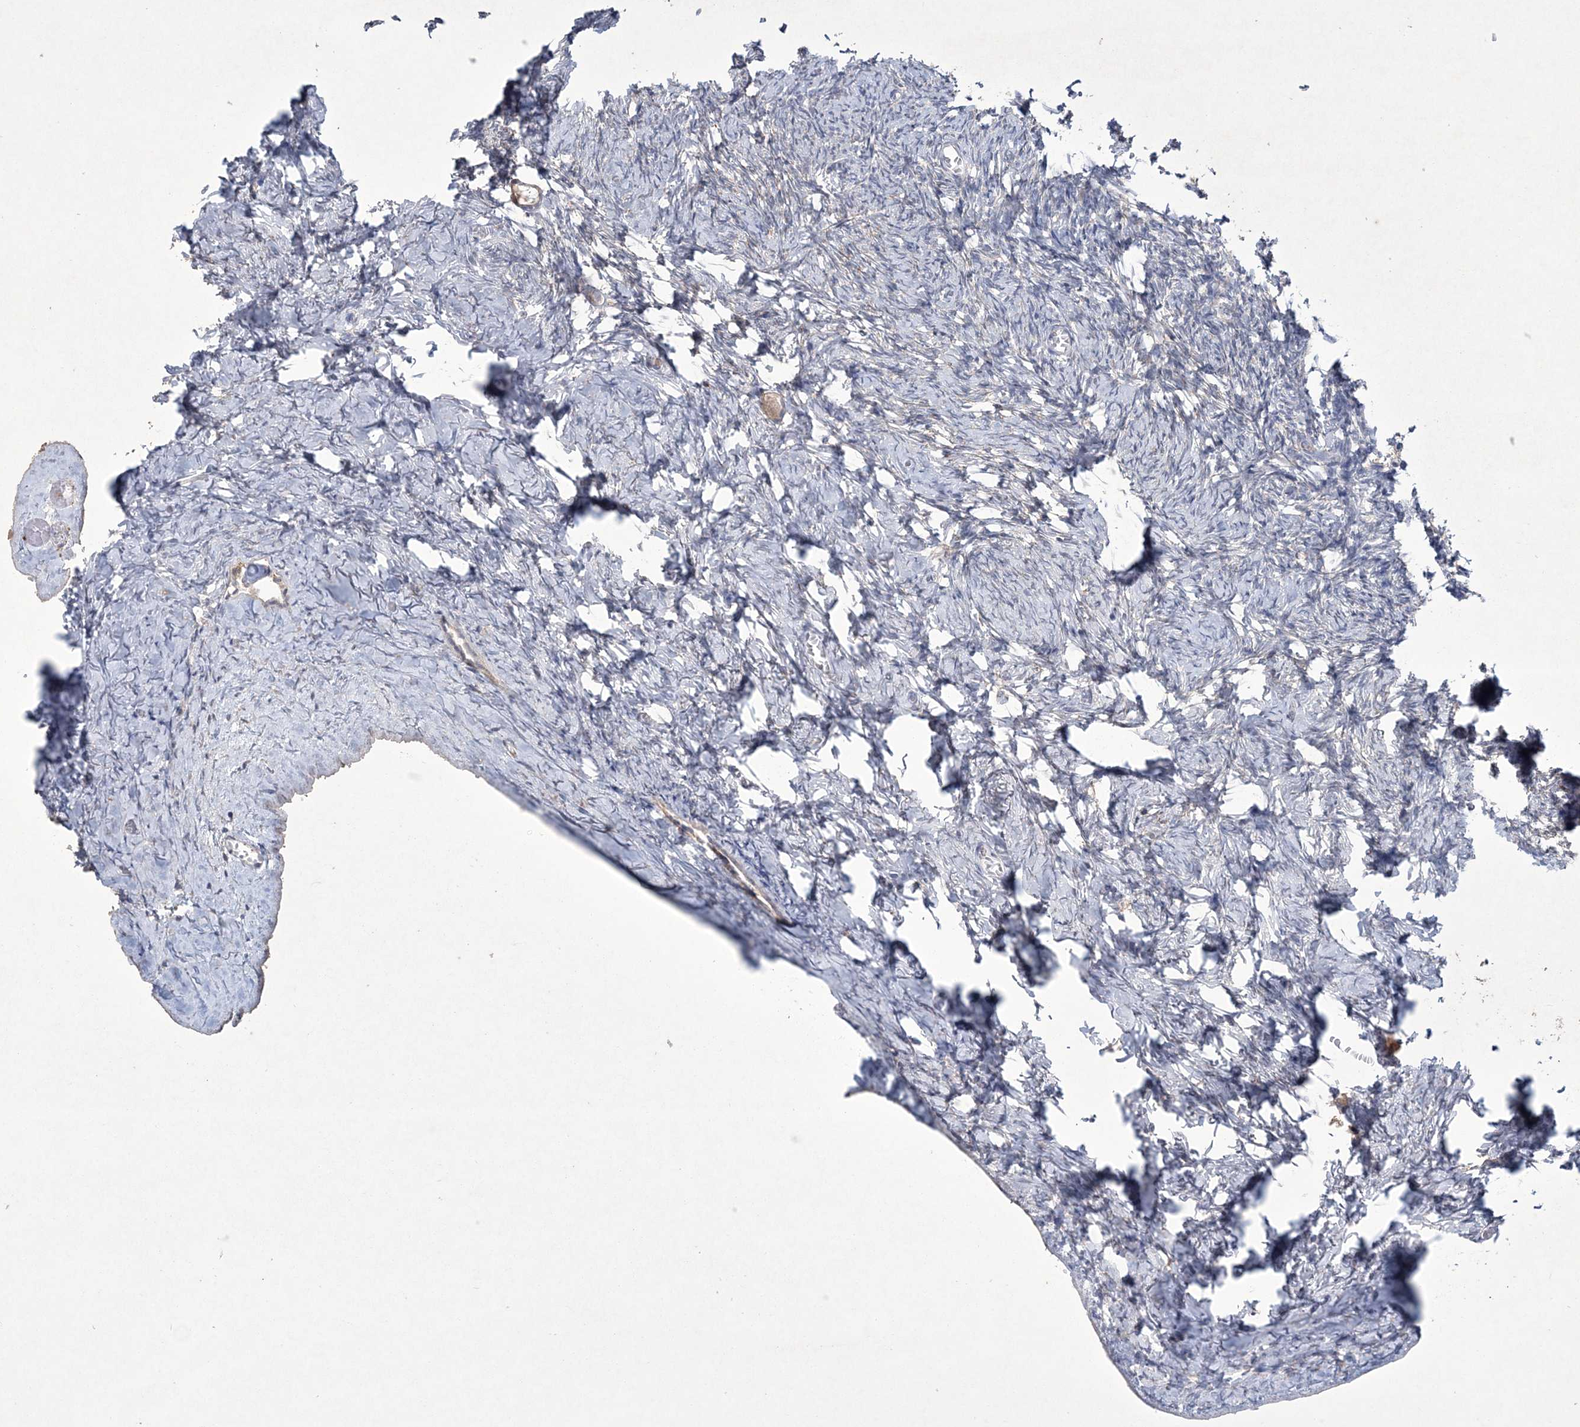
{"staining": {"intensity": "negative", "quantity": "none", "location": "none"}, "tissue": "ovary", "cell_type": "Follicle cells", "image_type": "normal", "snomed": [{"axis": "morphology", "description": "Normal tissue, NOS"}, {"axis": "topography", "description": "Ovary"}], "caption": "IHC image of unremarkable human ovary stained for a protein (brown), which exhibits no staining in follicle cells.", "gene": "DPCD", "patient": {"sex": "female", "age": 27}}